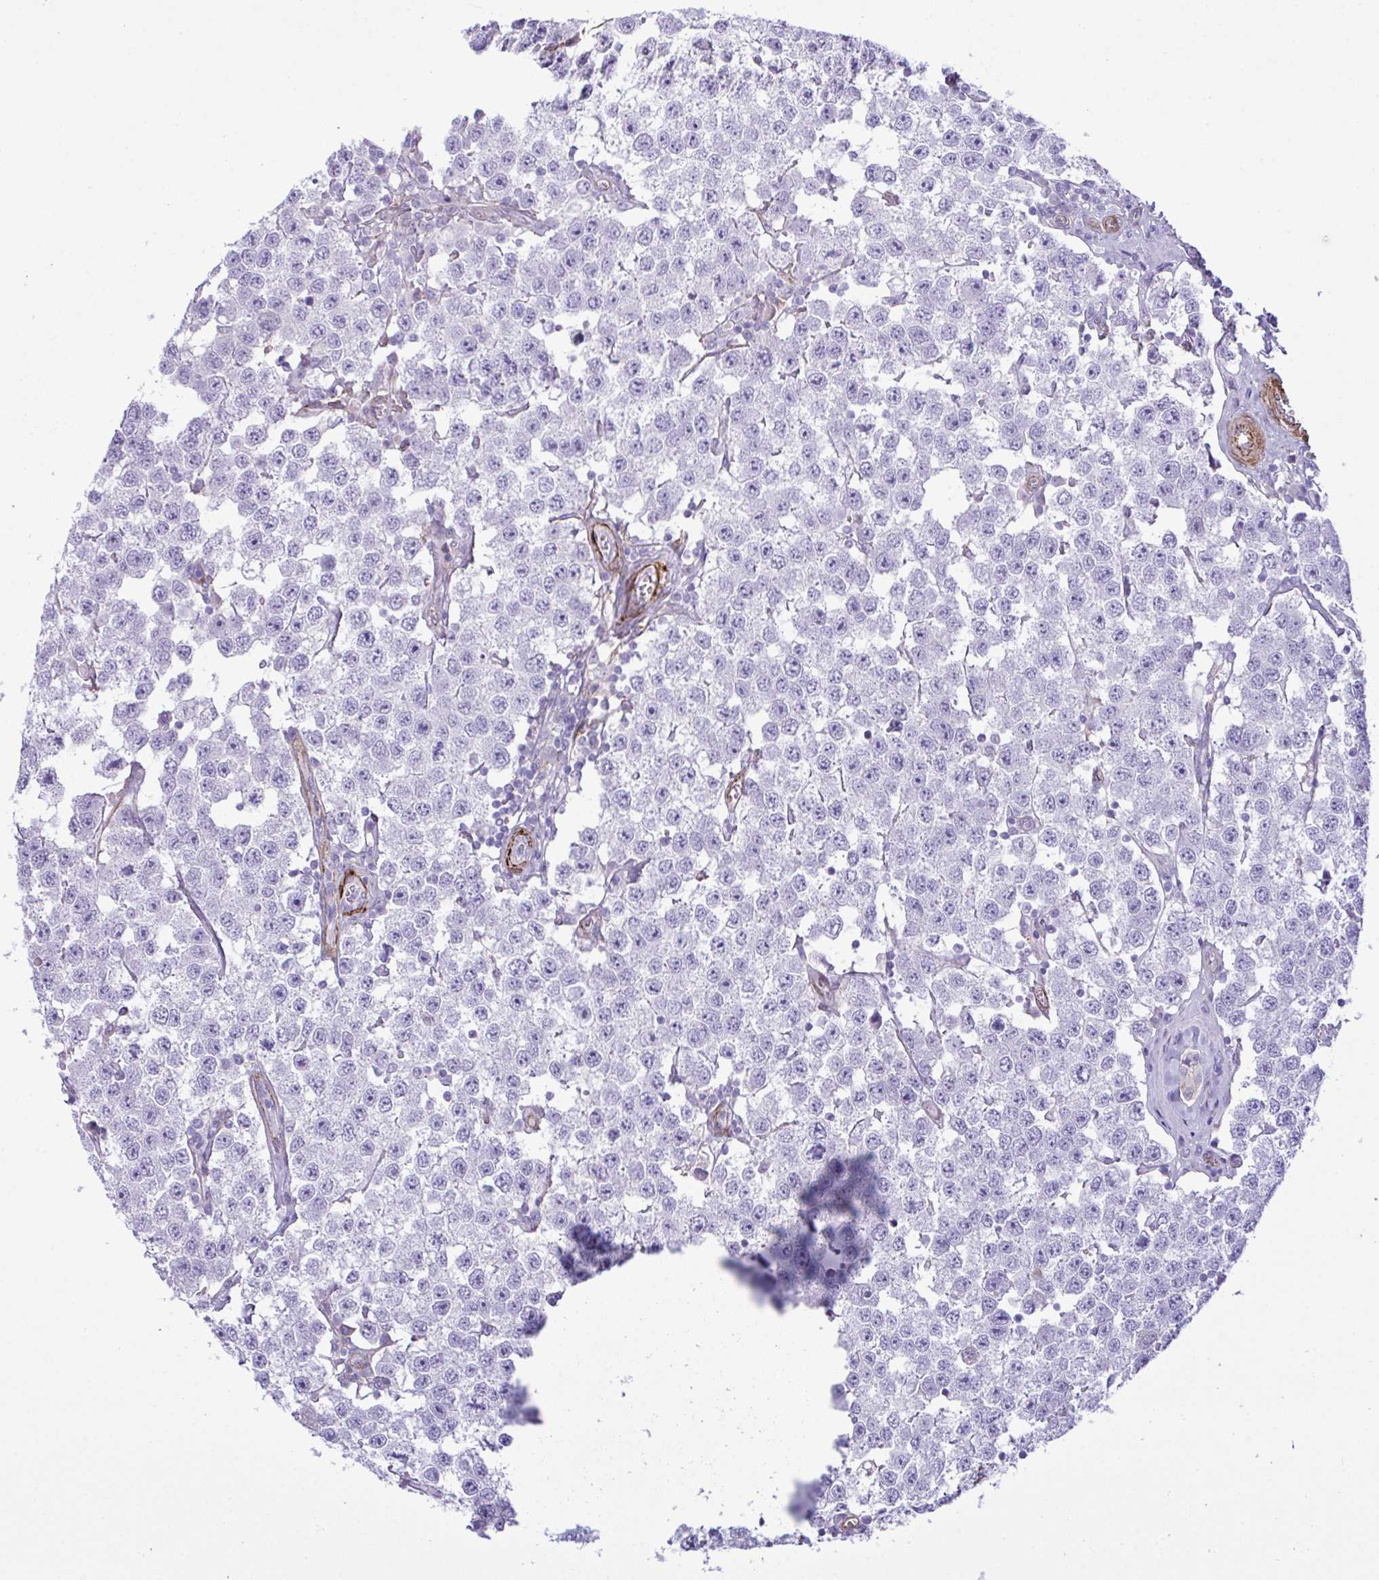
{"staining": {"intensity": "negative", "quantity": "none", "location": "none"}, "tissue": "testis cancer", "cell_type": "Tumor cells", "image_type": "cancer", "snomed": [{"axis": "morphology", "description": "Seminoma, NOS"}, {"axis": "topography", "description": "Testis"}], "caption": "DAB immunohistochemical staining of testis seminoma exhibits no significant expression in tumor cells. Brightfield microscopy of immunohistochemistry (IHC) stained with DAB (3,3'-diaminobenzidine) (brown) and hematoxylin (blue), captured at high magnification.", "gene": "SYNPO2L", "patient": {"sex": "male", "age": 34}}